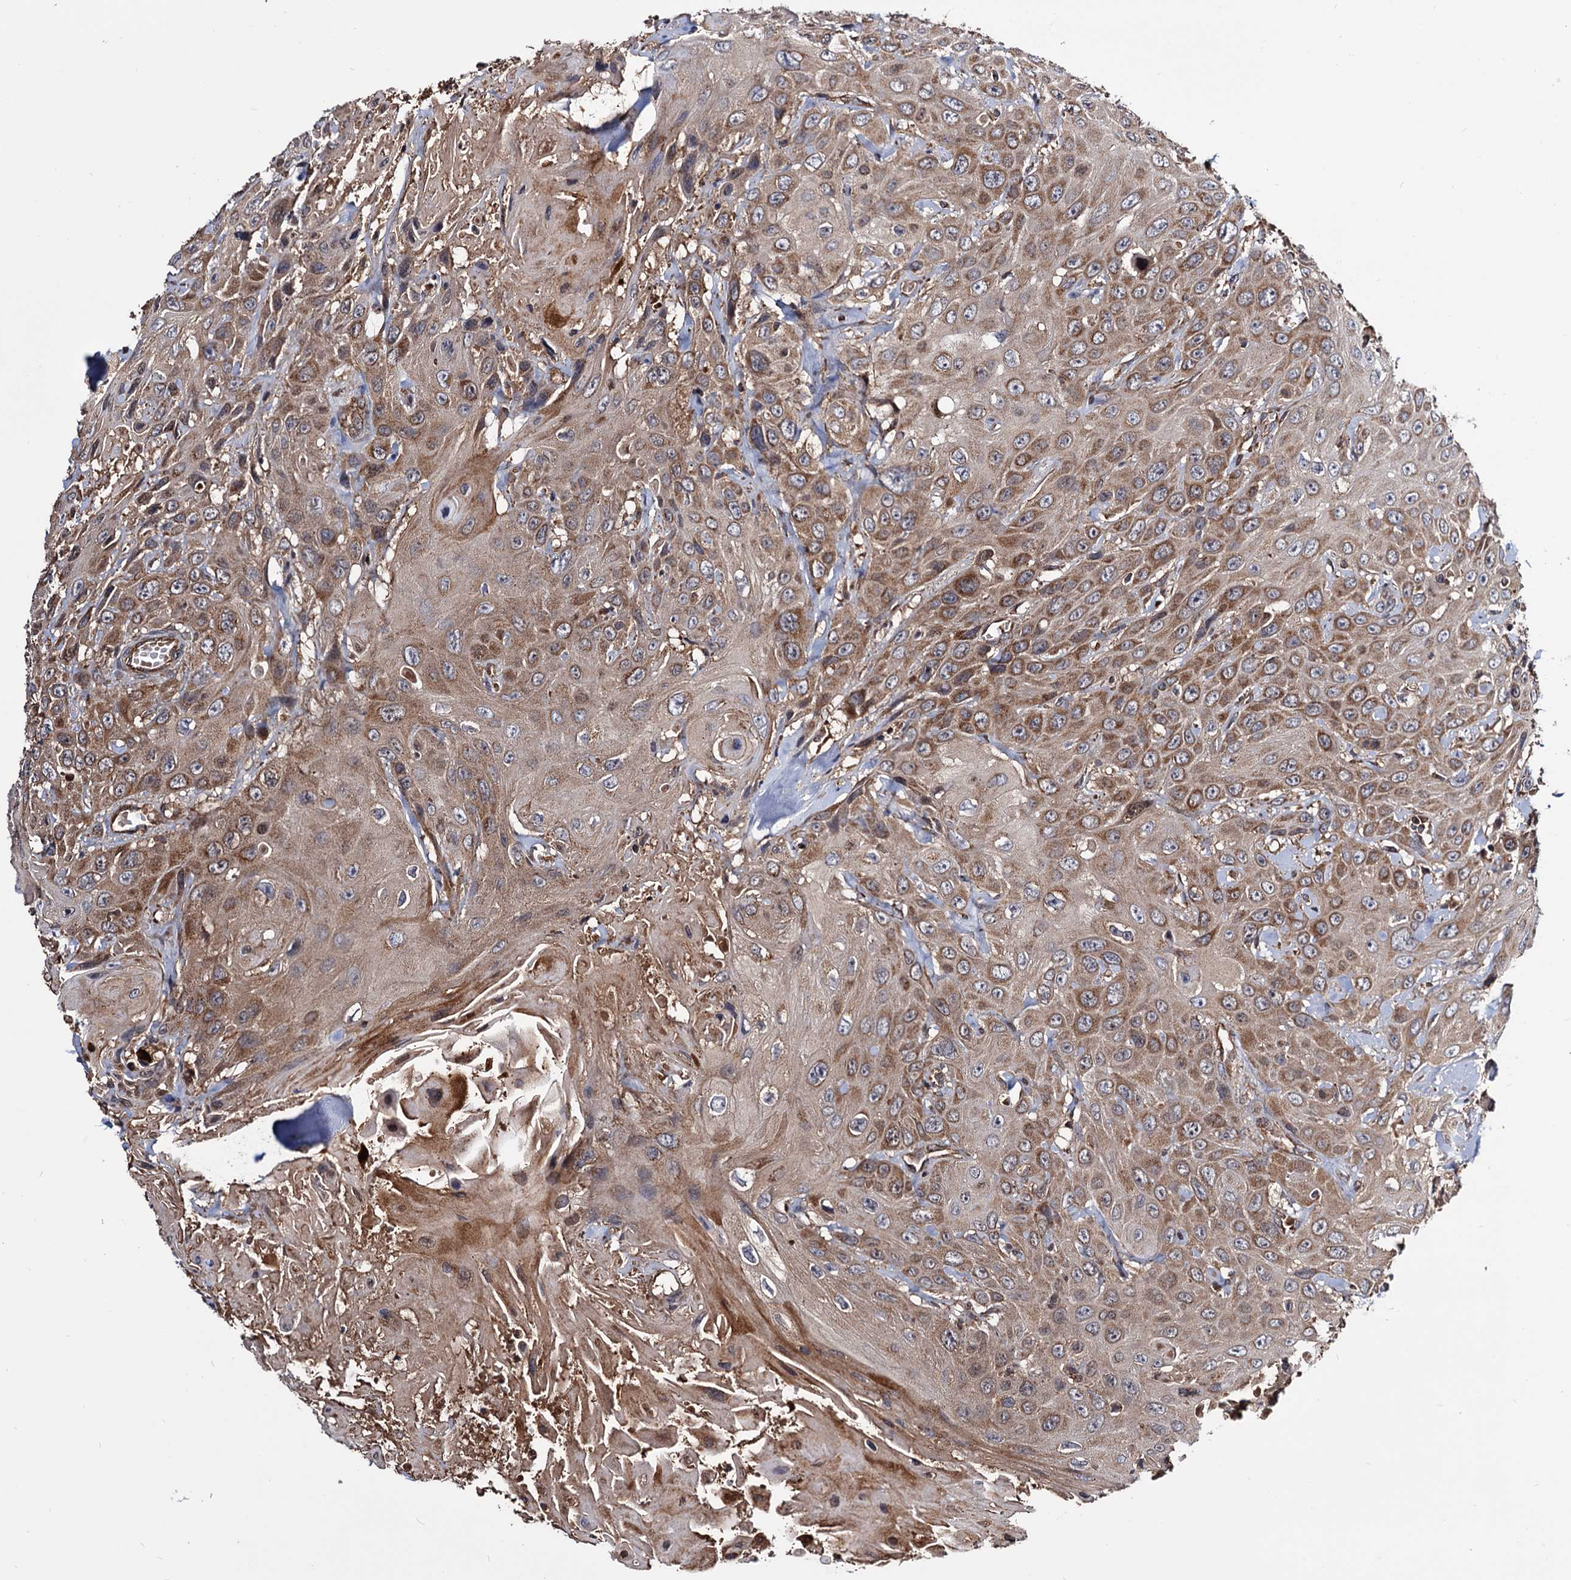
{"staining": {"intensity": "moderate", "quantity": ">75%", "location": "cytoplasmic/membranous"}, "tissue": "head and neck cancer", "cell_type": "Tumor cells", "image_type": "cancer", "snomed": [{"axis": "morphology", "description": "Squamous cell carcinoma, NOS"}, {"axis": "topography", "description": "Head-Neck"}], "caption": "Head and neck cancer (squamous cell carcinoma) stained for a protein shows moderate cytoplasmic/membranous positivity in tumor cells.", "gene": "MRPL42", "patient": {"sex": "male", "age": 81}}